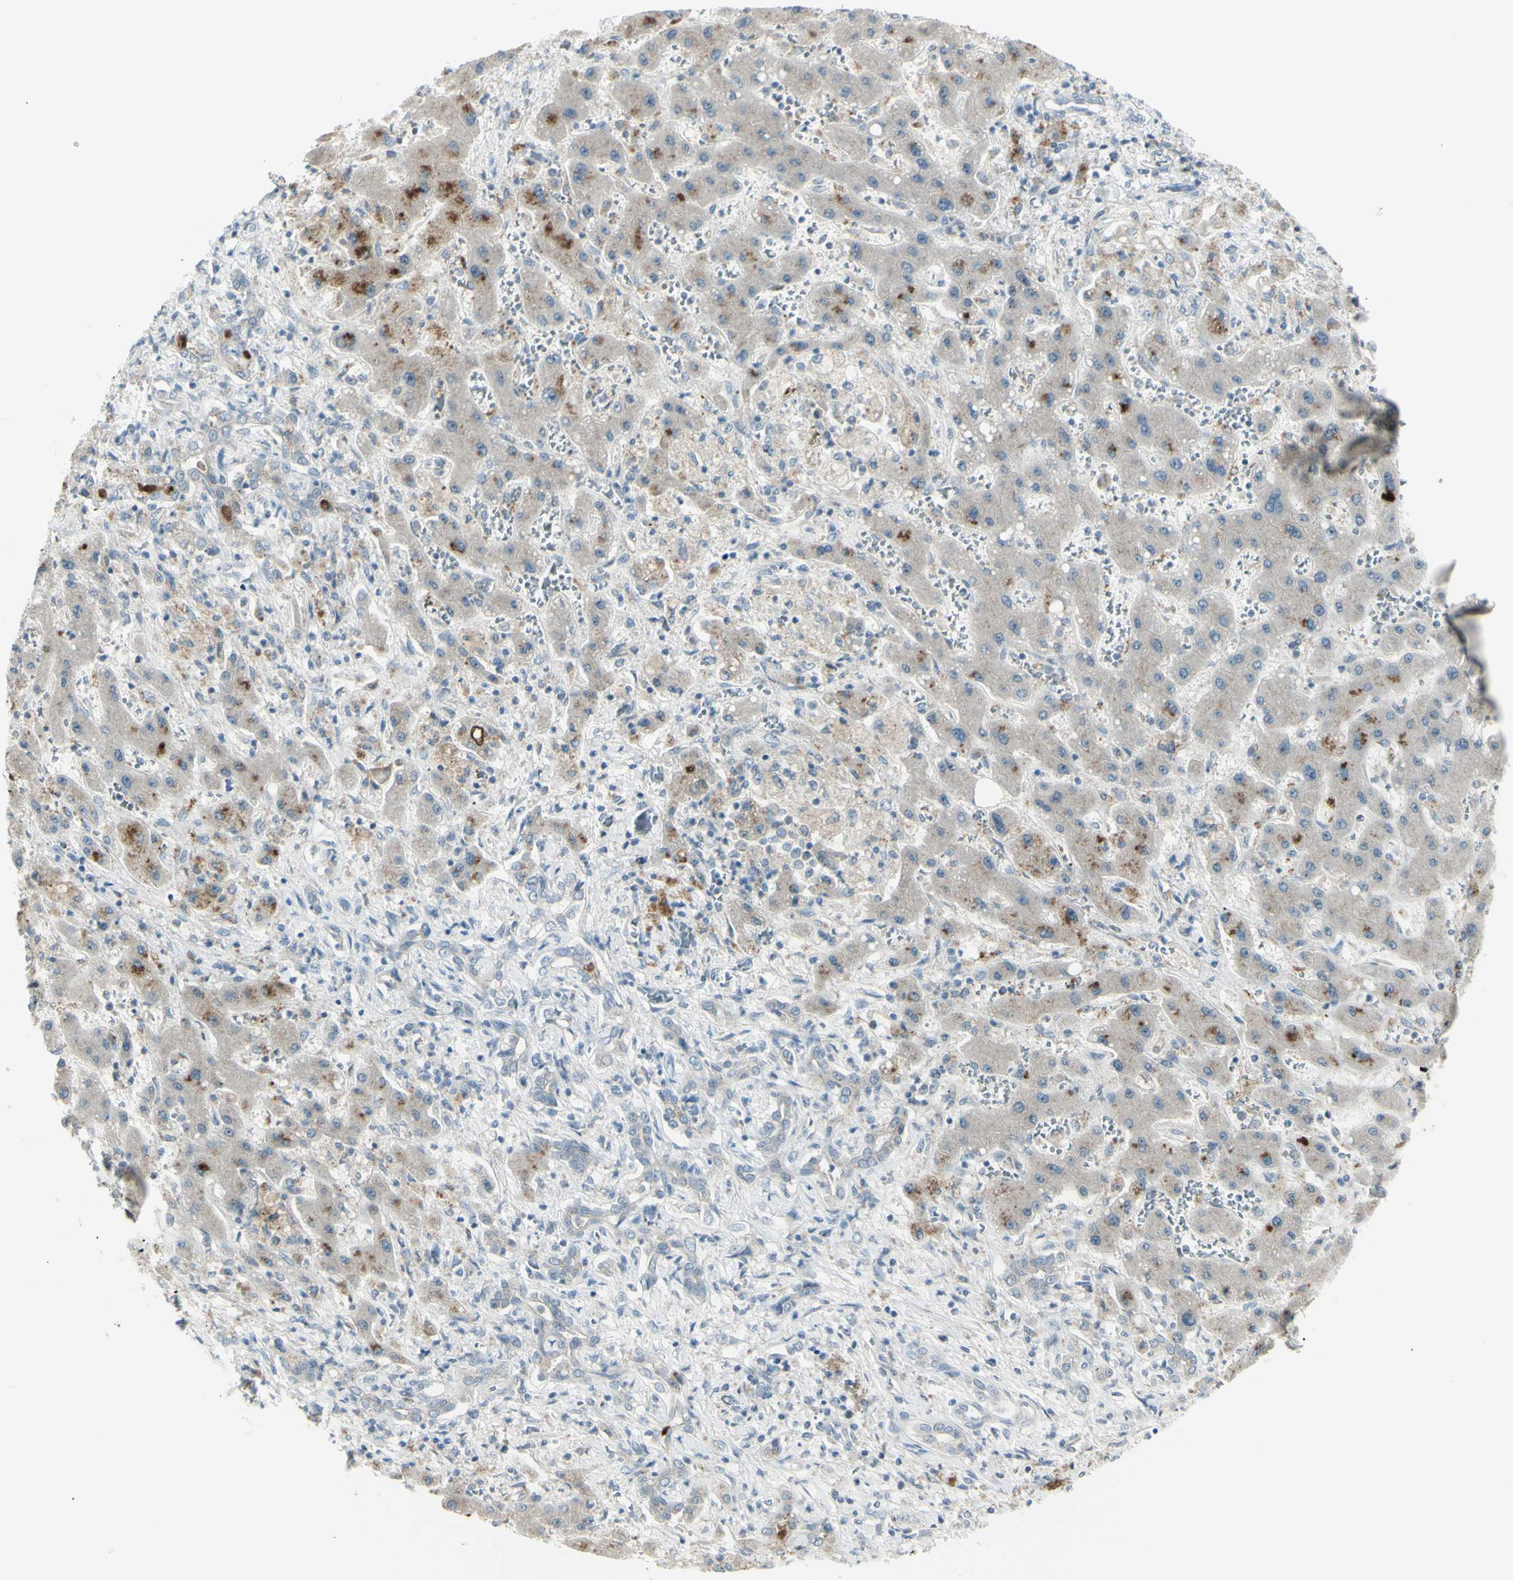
{"staining": {"intensity": "weak", "quantity": ">75%", "location": "none"}, "tissue": "liver cancer", "cell_type": "Tumor cells", "image_type": "cancer", "snomed": [{"axis": "morphology", "description": "Cholangiocarcinoma"}, {"axis": "topography", "description": "Liver"}], "caption": "Immunohistochemical staining of human liver cancer (cholangiocarcinoma) demonstrates low levels of weak None expression in about >75% of tumor cells.", "gene": "SH3GL2", "patient": {"sex": "male", "age": 50}}